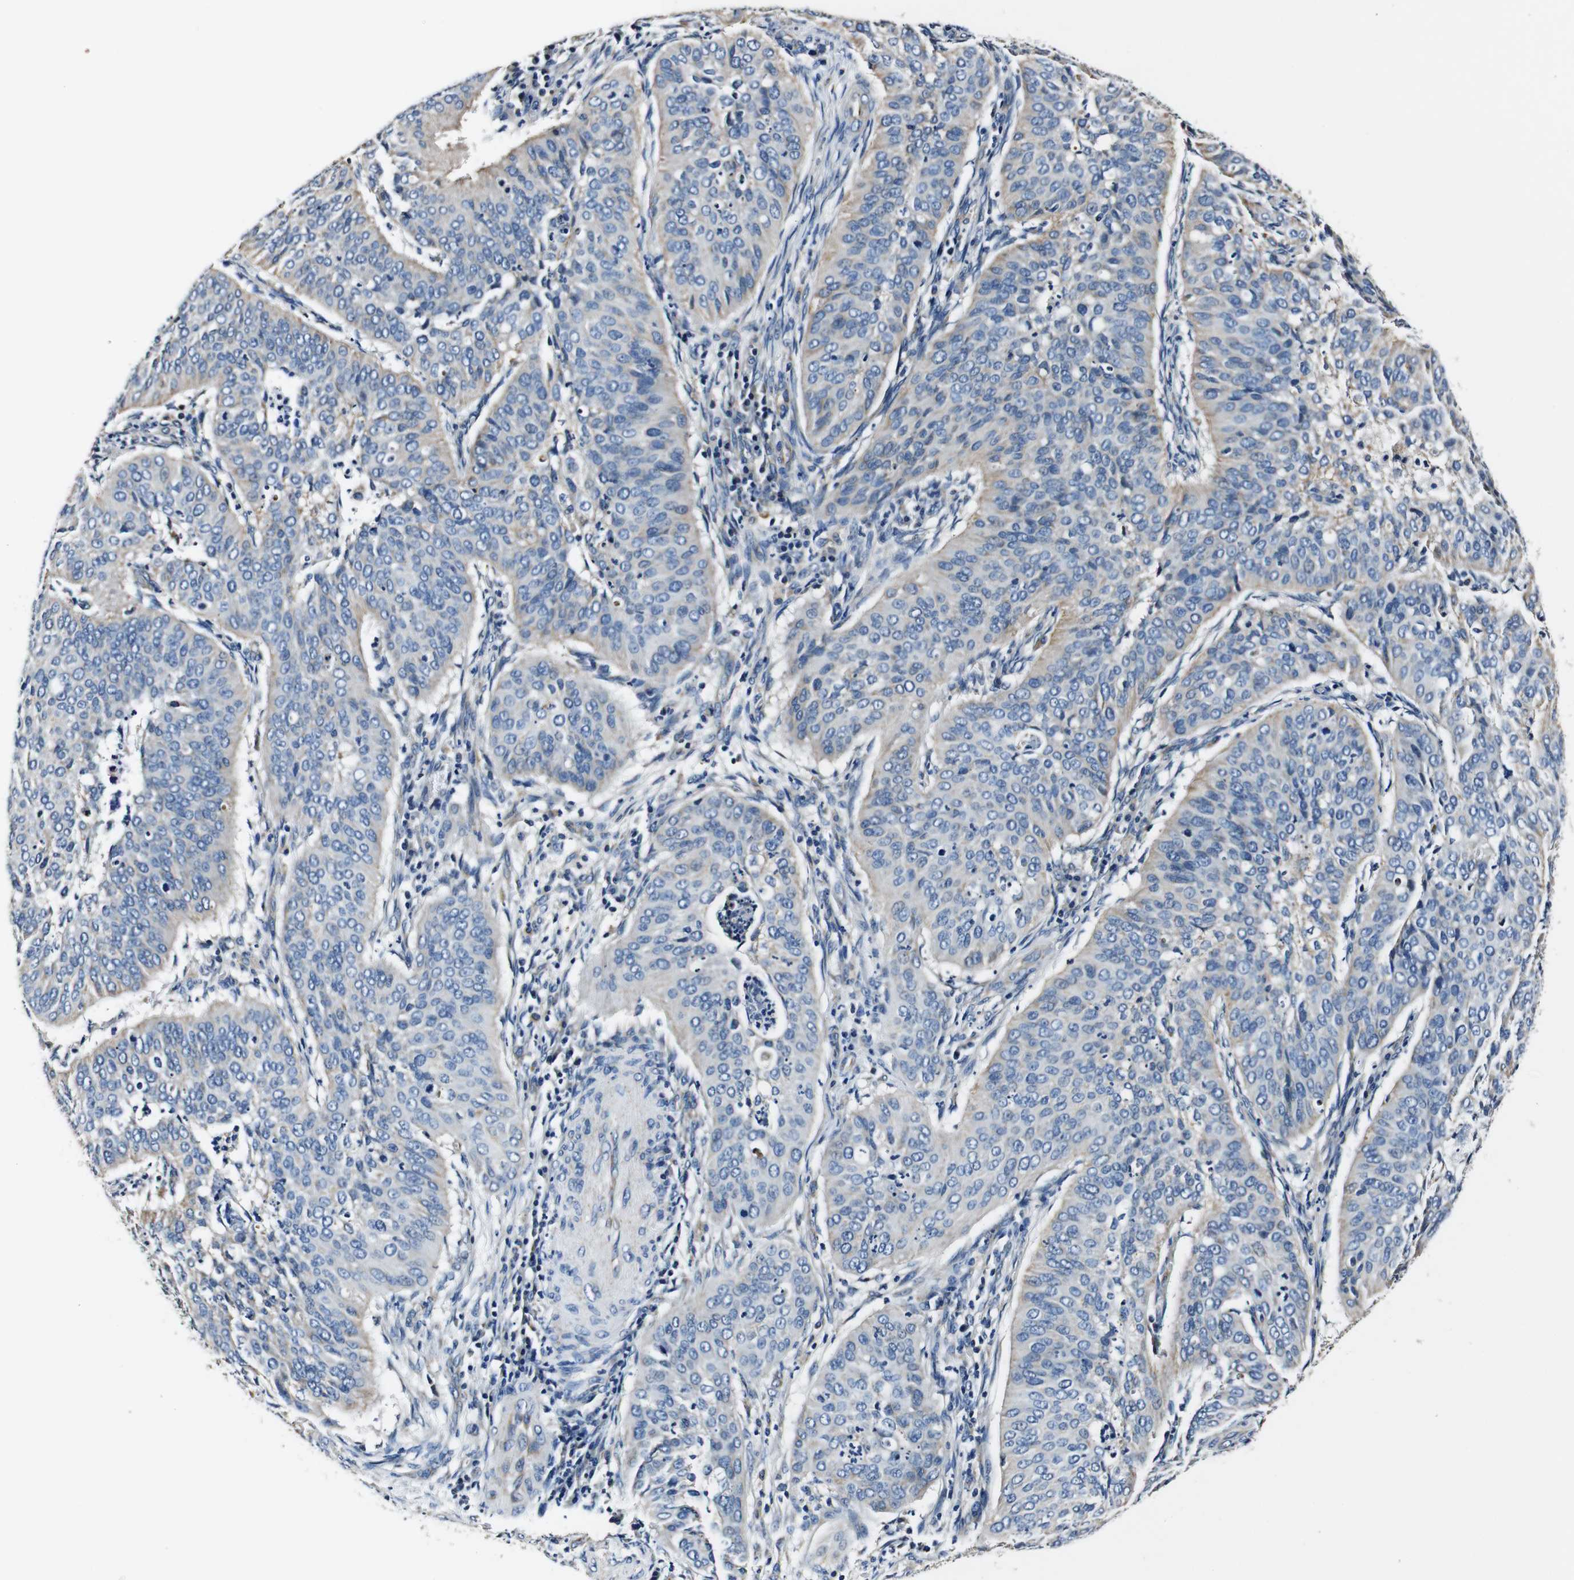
{"staining": {"intensity": "weak", "quantity": "<25%", "location": "cytoplasmic/membranous"}, "tissue": "cervical cancer", "cell_type": "Tumor cells", "image_type": "cancer", "snomed": [{"axis": "morphology", "description": "Normal tissue, NOS"}, {"axis": "morphology", "description": "Squamous cell carcinoma, NOS"}, {"axis": "topography", "description": "Cervix"}], "caption": "IHC photomicrograph of neoplastic tissue: cervical cancer stained with DAB (3,3'-diaminobenzidine) reveals no significant protein expression in tumor cells.", "gene": "HK1", "patient": {"sex": "female", "age": 39}}